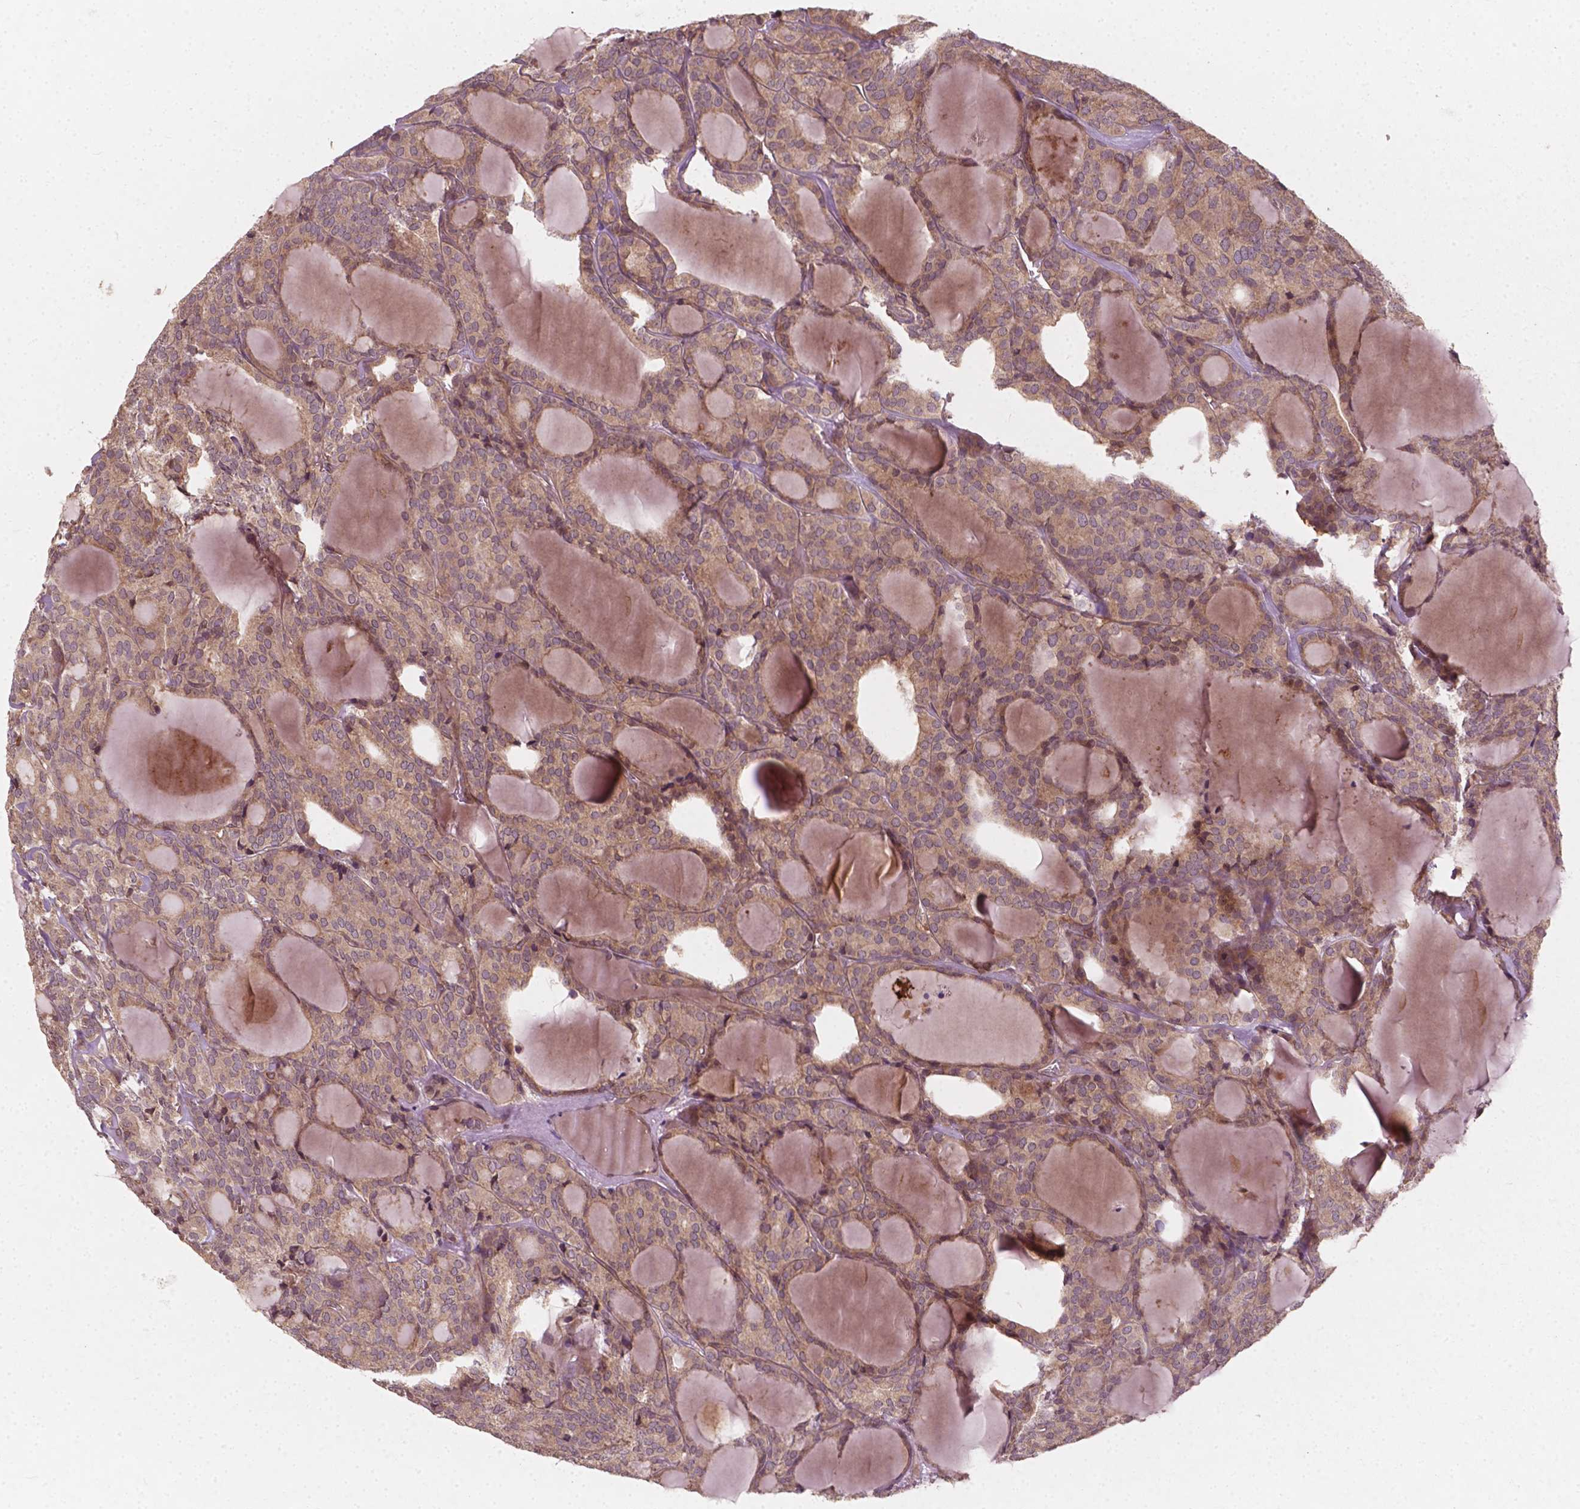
{"staining": {"intensity": "weak", "quantity": ">75%", "location": "cytoplasmic/membranous"}, "tissue": "thyroid cancer", "cell_type": "Tumor cells", "image_type": "cancer", "snomed": [{"axis": "morphology", "description": "Follicular adenoma carcinoma, NOS"}, {"axis": "topography", "description": "Thyroid gland"}], "caption": "A high-resolution histopathology image shows immunohistochemistry staining of thyroid cancer, which shows weak cytoplasmic/membranous expression in approximately >75% of tumor cells. The protein is stained brown, and the nuclei are stained in blue (DAB (3,3'-diaminobenzidine) IHC with brightfield microscopy, high magnification).", "gene": "CYFIP2", "patient": {"sex": "male", "age": 74}}